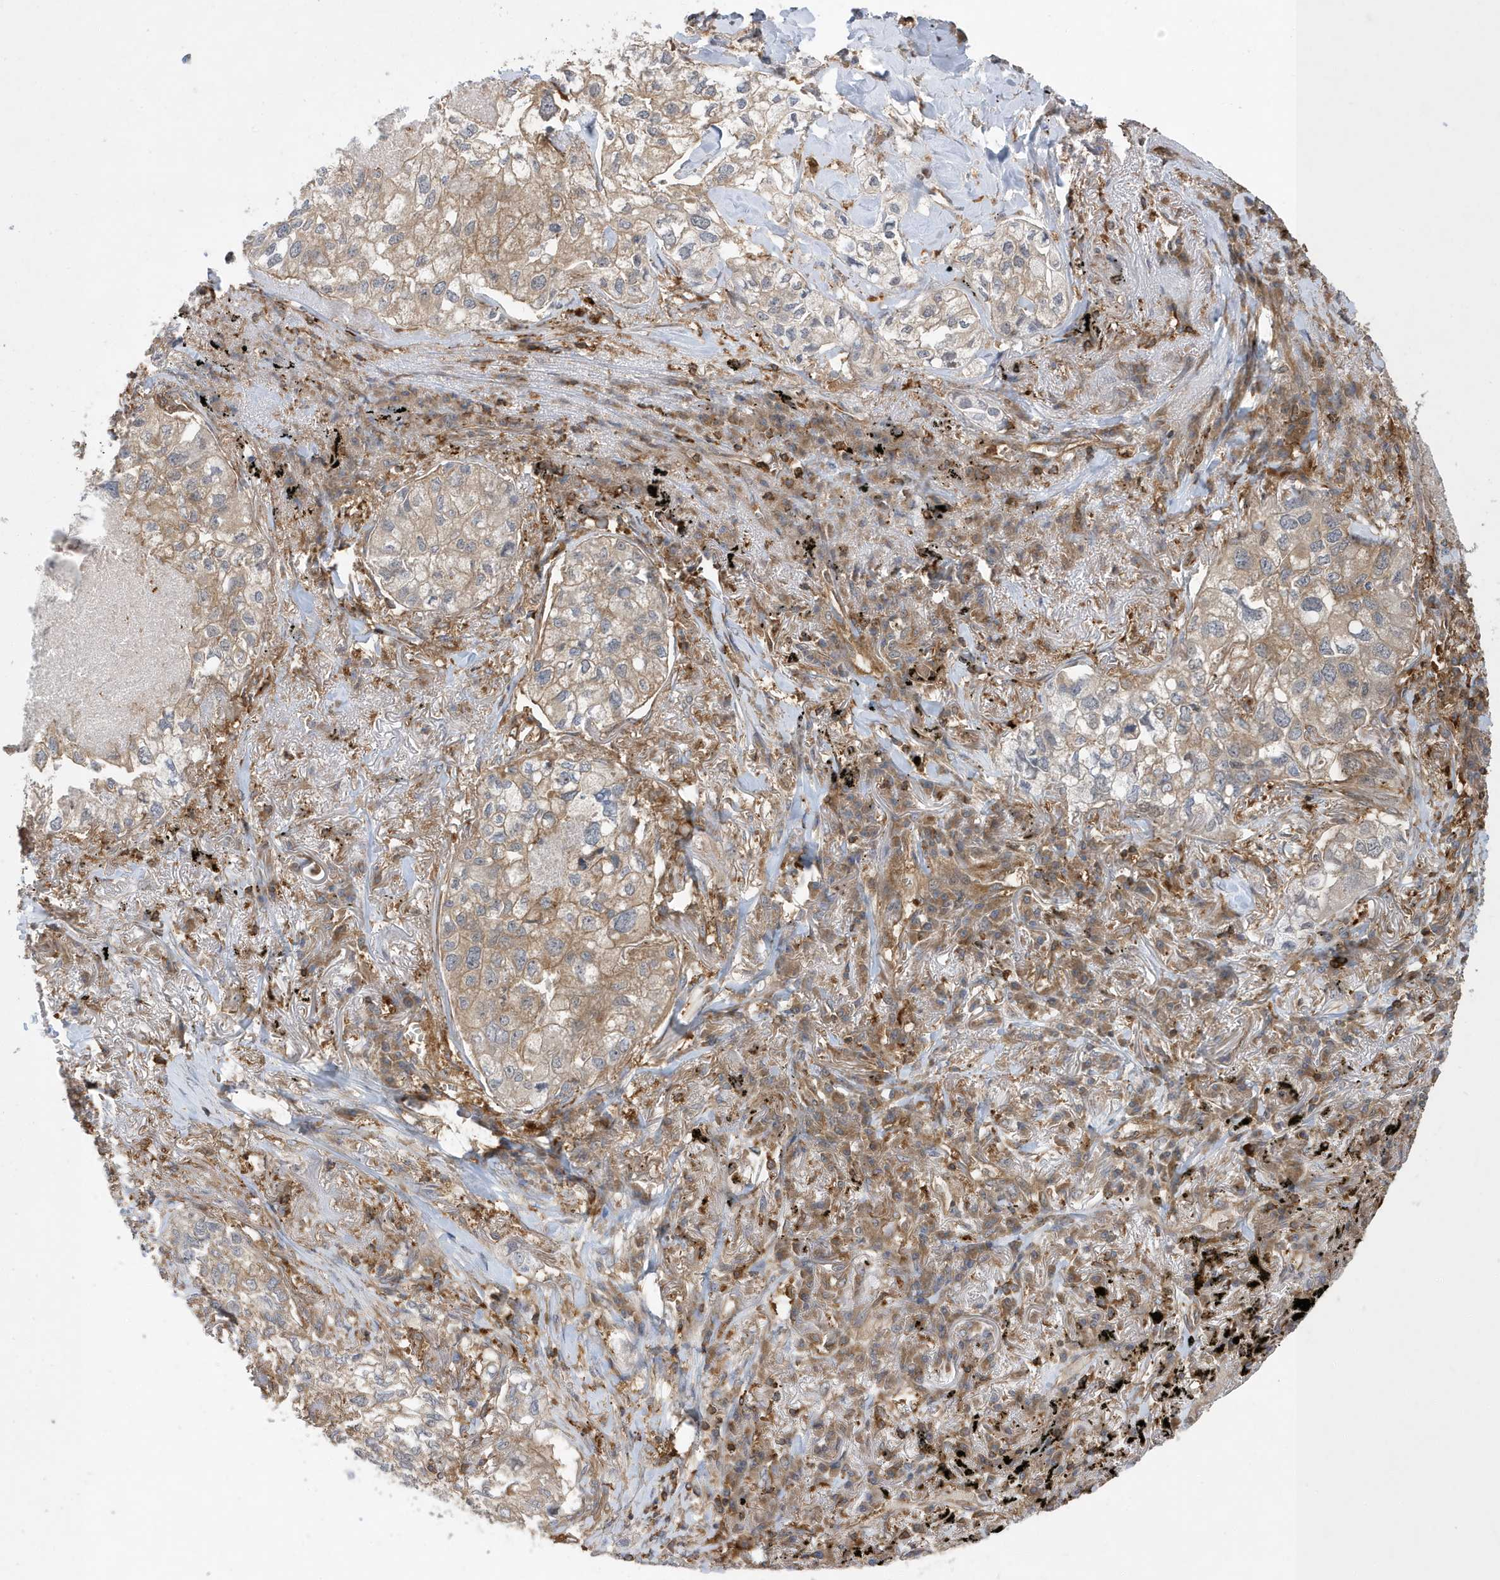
{"staining": {"intensity": "moderate", "quantity": "25%-75%", "location": "cytoplasmic/membranous"}, "tissue": "lung cancer", "cell_type": "Tumor cells", "image_type": "cancer", "snomed": [{"axis": "morphology", "description": "Adenocarcinoma, NOS"}, {"axis": "topography", "description": "Lung"}], "caption": "This micrograph demonstrates IHC staining of lung adenocarcinoma, with medium moderate cytoplasmic/membranous positivity in approximately 25%-75% of tumor cells.", "gene": "LAPTM4A", "patient": {"sex": "male", "age": 65}}